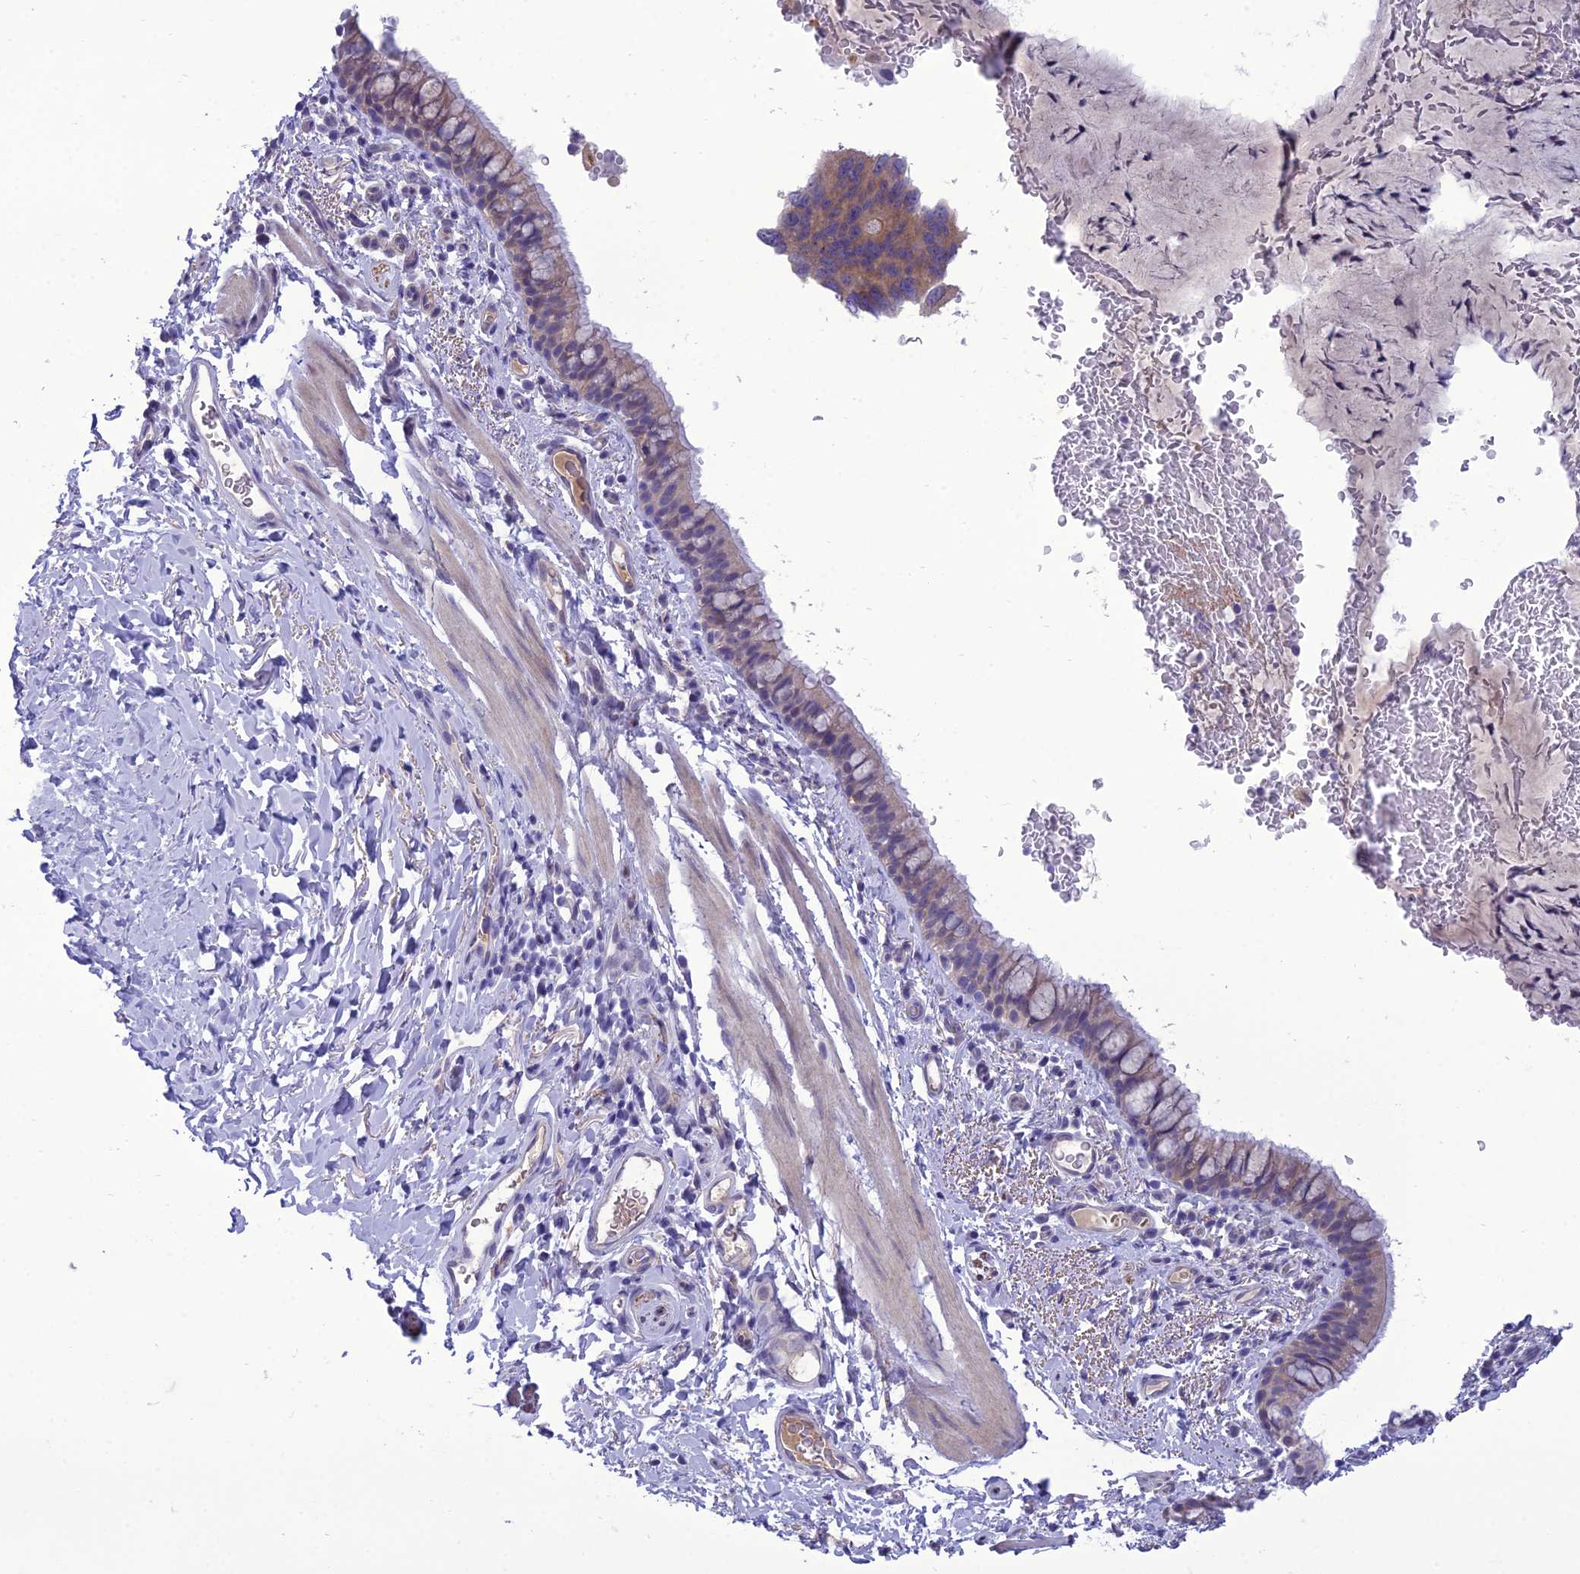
{"staining": {"intensity": "weak", "quantity": "<25%", "location": "cytoplasmic/membranous"}, "tissue": "bronchus", "cell_type": "Respiratory epithelial cells", "image_type": "normal", "snomed": [{"axis": "morphology", "description": "Normal tissue, NOS"}, {"axis": "topography", "description": "Cartilage tissue"}, {"axis": "topography", "description": "Bronchus"}], "caption": "Respiratory epithelial cells show no significant protein positivity in benign bronchus. (Stains: DAB (3,3'-diaminobenzidine) immunohistochemistry with hematoxylin counter stain, Microscopy: brightfield microscopy at high magnification).", "gene": "ANKS4B", "patient": {"sex": "female", "age": 36}}